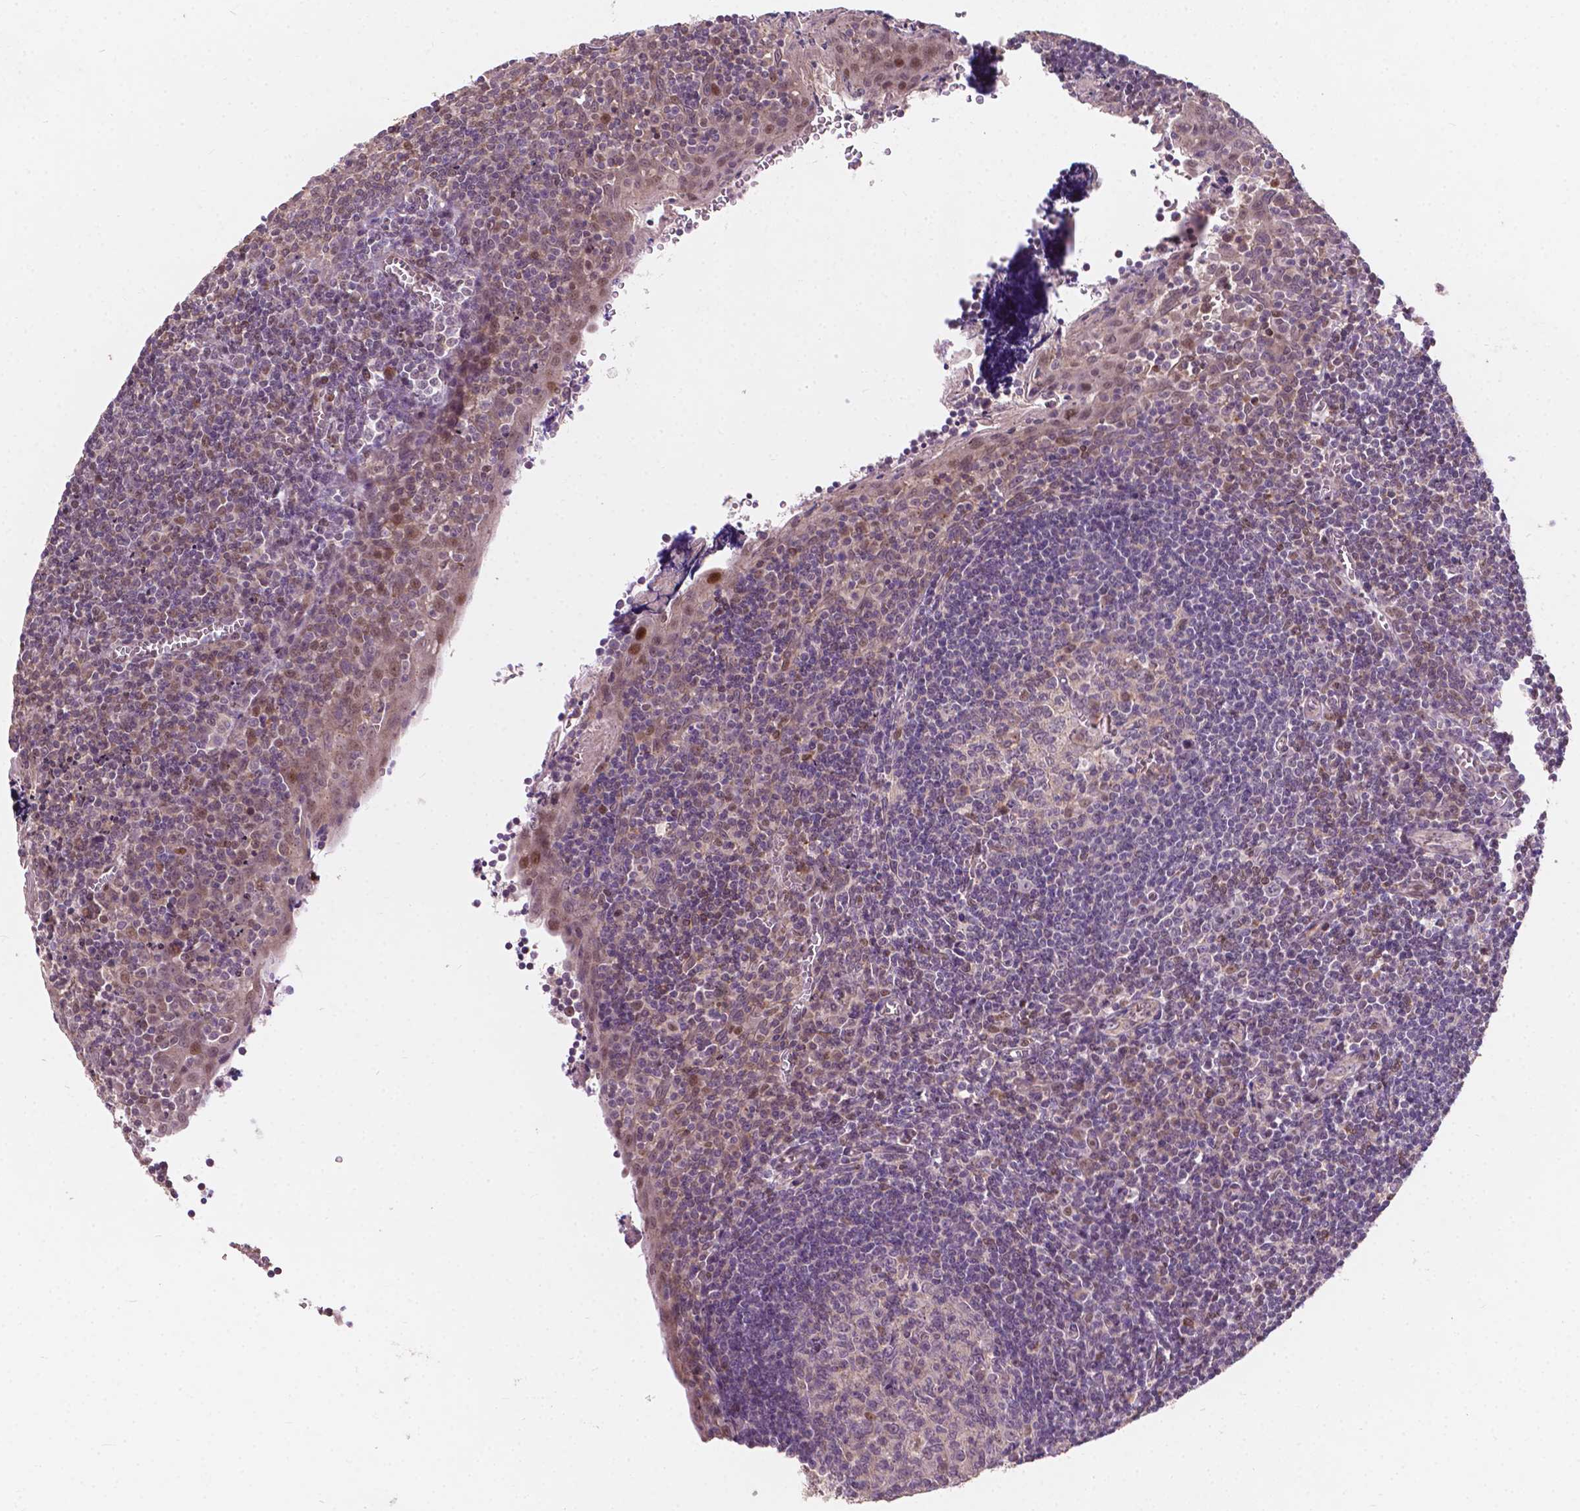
{"staining": {"intensity": "weak", "quantity": "<25%", "location": "cytoplasmic/membranous"}, "tissue": "tonsil", "cell_type": "Germinal center cells", "image_type": "normal", "snomed": [{"axis": "morphology", "description": "Normal tissue, NOS"}, {"axis": "morphology", "description": "Inflammation, NOS"}, {"axis": "topography", "description": "Tonsil"}], "caption": "There is no significant positivity in germinal center cells of tonsil. (DAB (3,3'-diaminobenzidine) immunohistochemistry, high magnification).", "gene": "DUSP16", "patient": {"sex": "female", "age": 31}}